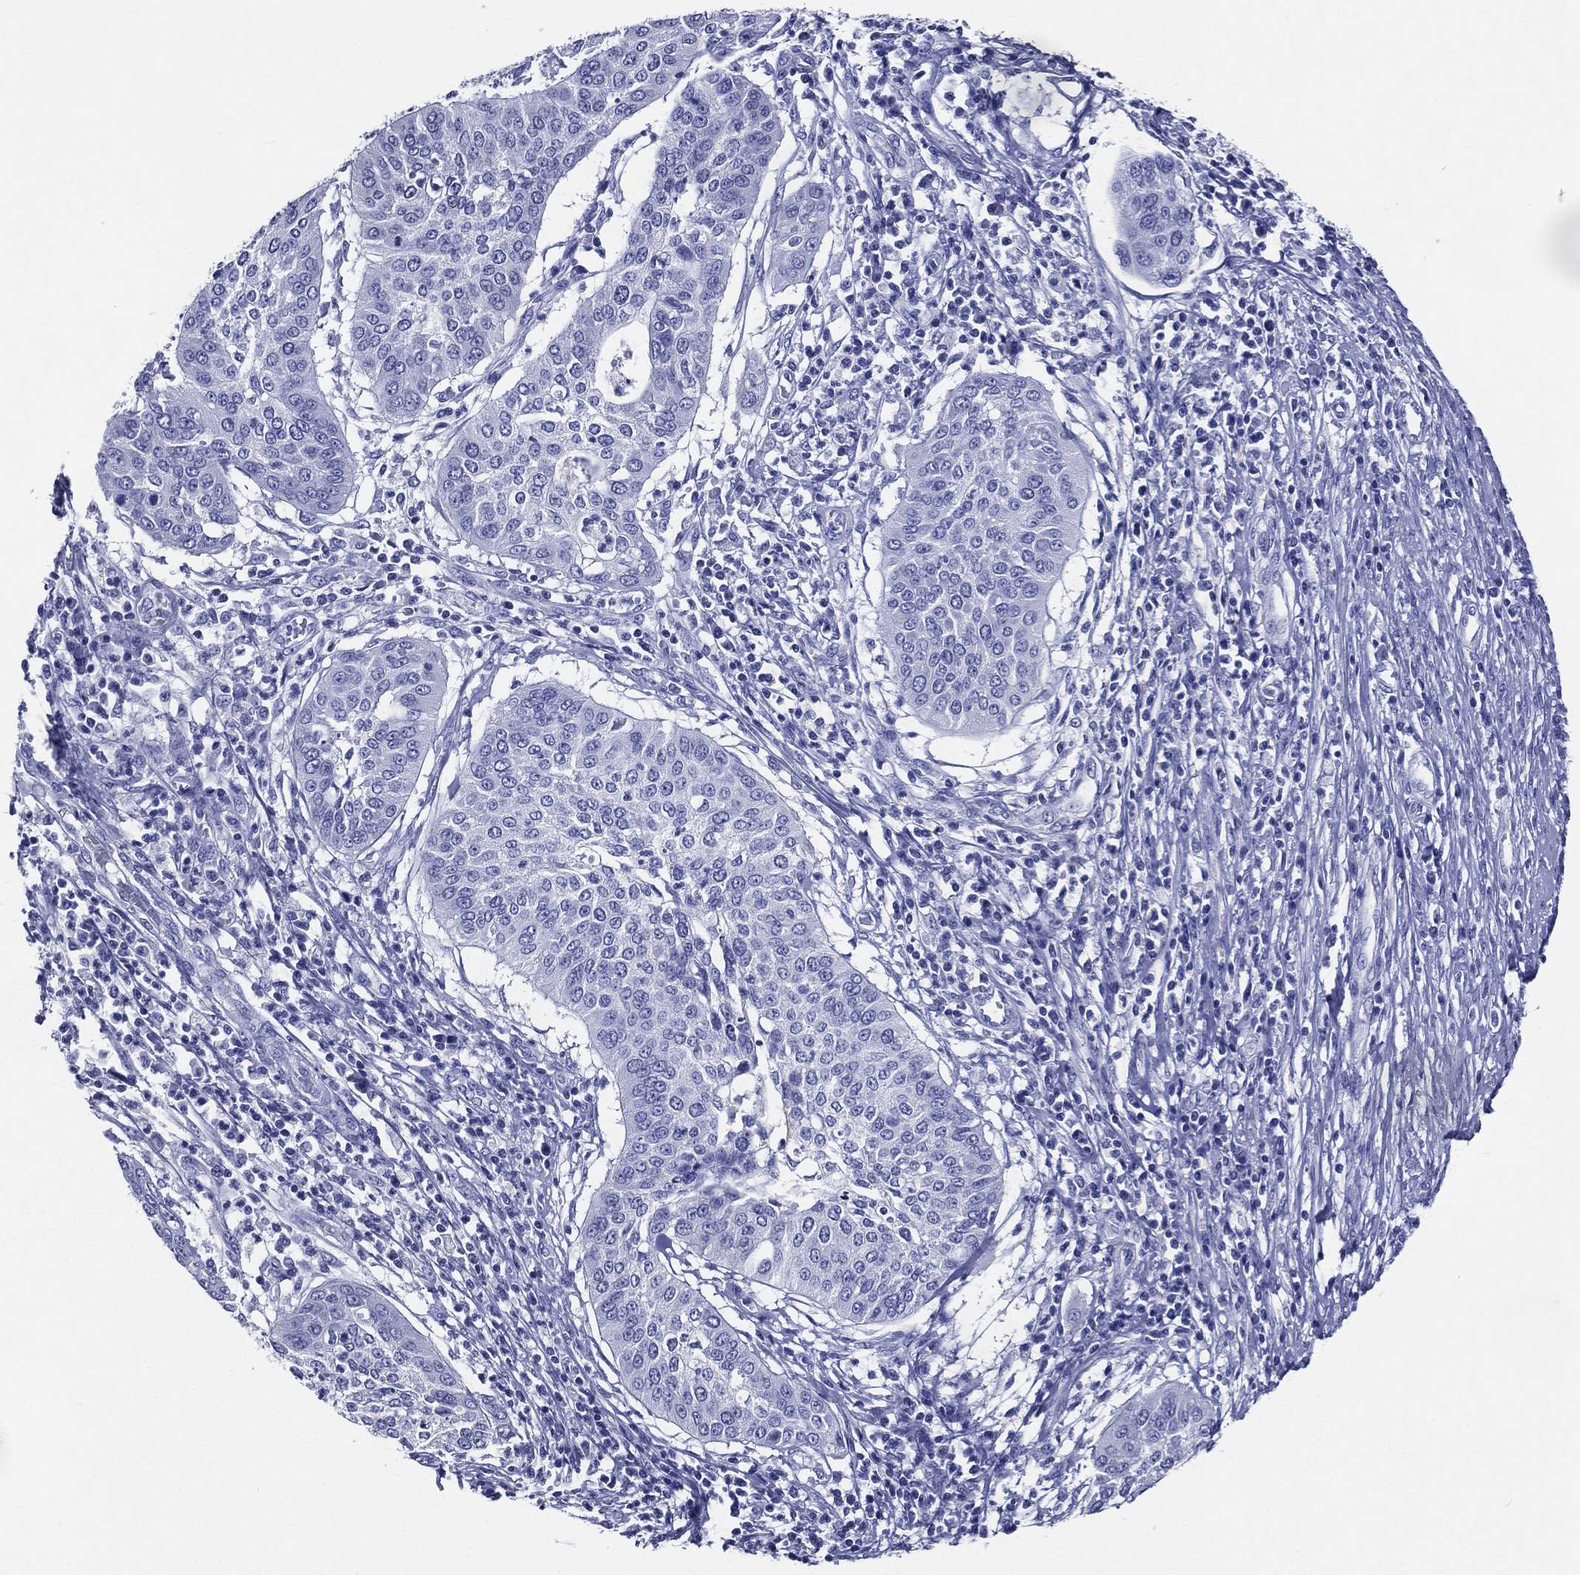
{"staining": {"intensity": "negative", "quantity": "none", "location": "none"}, "tissue": "cervical cancer", "cell_type": "Tumor cells", "image_type": "cancer", "snomed": [{"axis": "morphology", "description": "Normal tissue, NOS"}, {"axis": "morphology", "description": "Squamous cell carcinoma, NOS"}, {"axis": "topography", "description": "Cervix"}], "caption": "Image shows no protein staining in tumor cells of cervical cancer (squamous cell carcinoma) tissue.", "gene": "ACE2", "patient": {"sex": "female", "age": 39}}